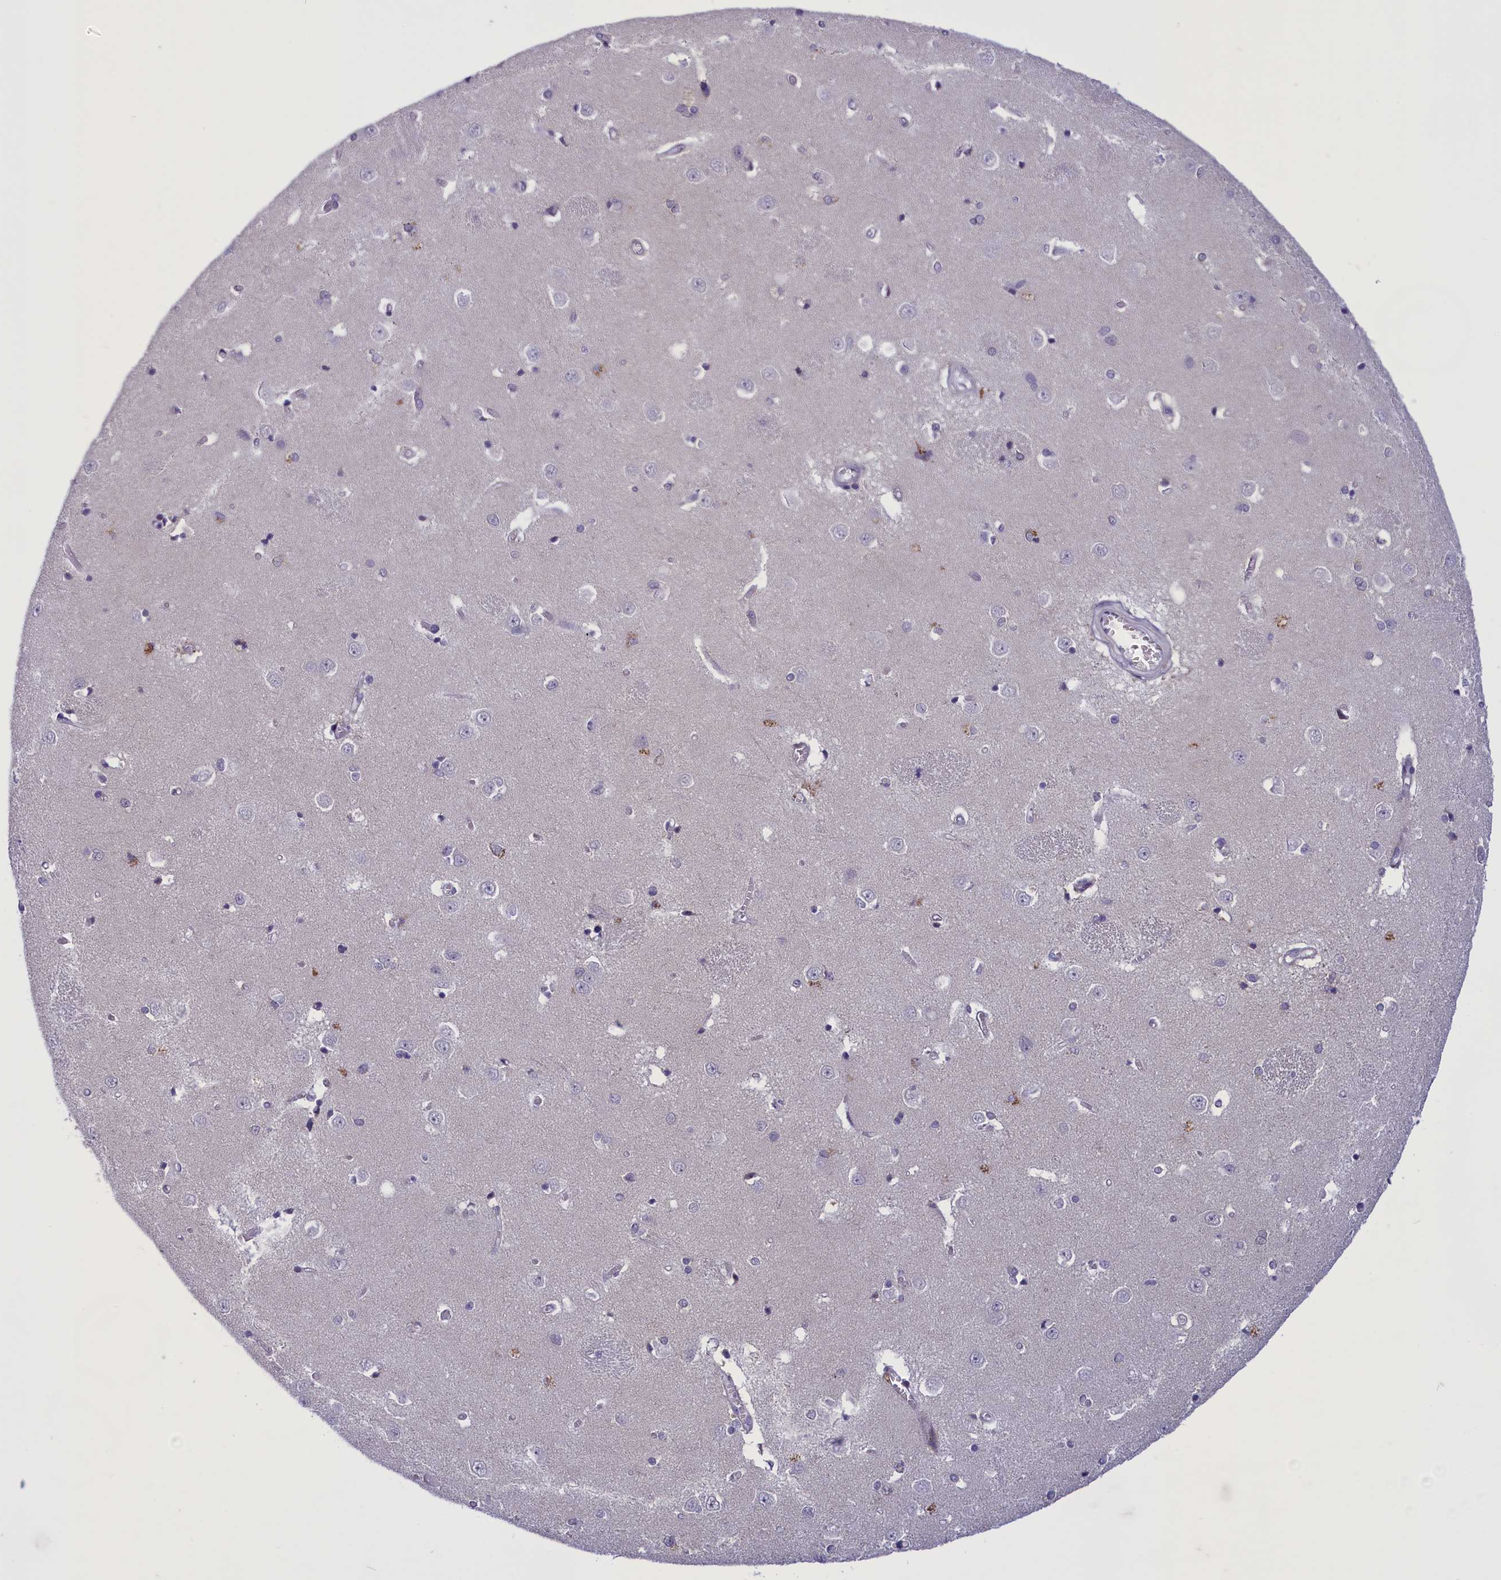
{"staining": {"intensity": "negative", "quantity": "none", "location": "none"}, "tissue": "caudate", "cell_type": "Glial cells", "image_type": "normal", "snomed": [{"axis": "morphology", "description": "Normal tissue, NOS"}, {"axis": "topography", "description": "Lateral ventricle wall"}], "caption": "The micrograph demonstrates no significant positivity in glial cells of caudate.", "gene": "ELOA2", "patient": {"sex": "male", "age": 37}}